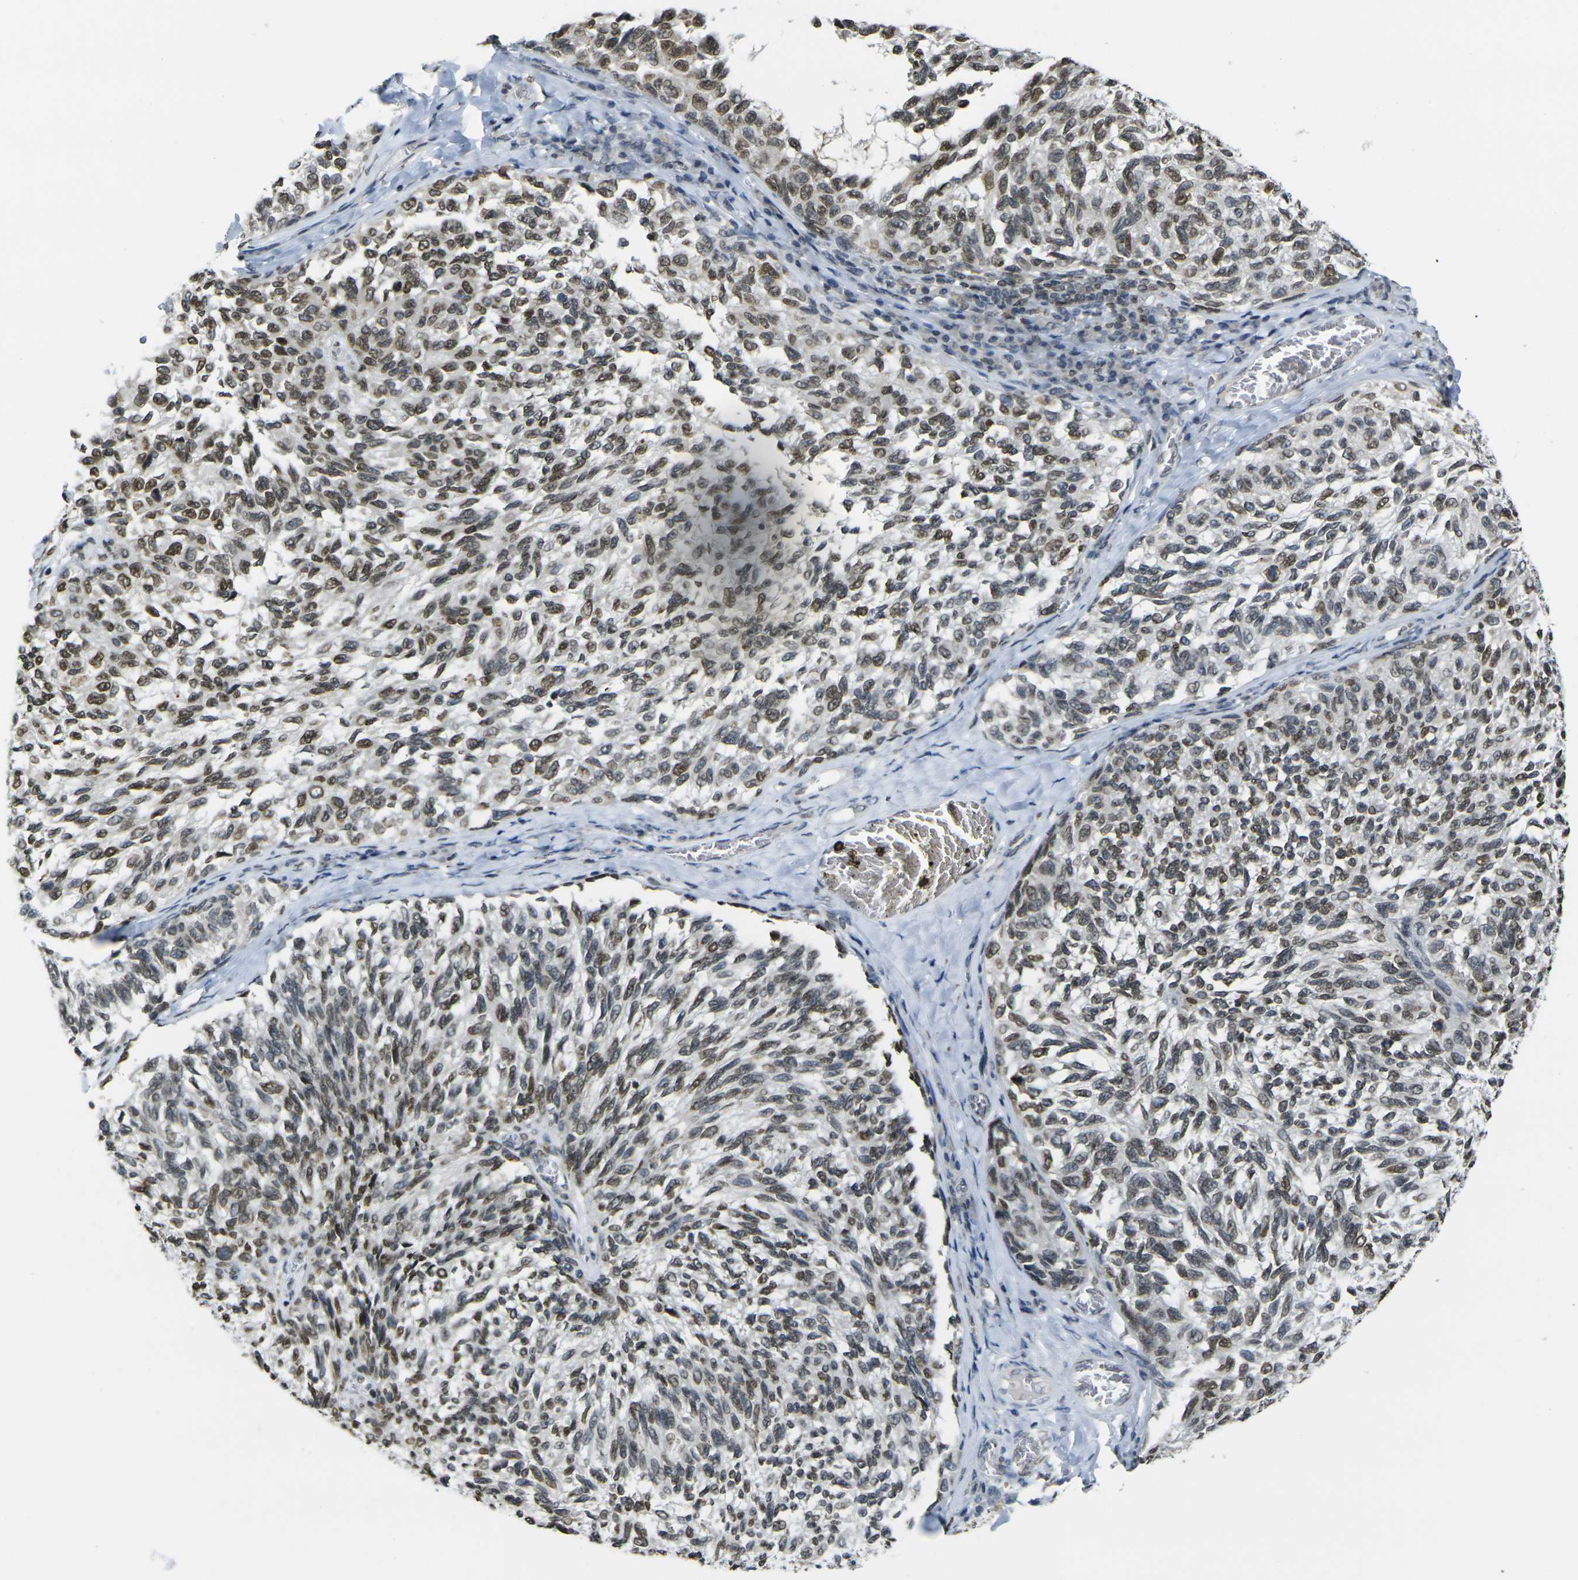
{"staining": {"intensity": "moderate", "quantity": ">75%", "location": "cytoplasmic/membranous,nuclear"}, "tissue": "melanoma", "cell_type": "Tumor cells", "image_type": "cancer", "snomed": [{"axis": "morphology", "description": "Malignant melanoma, NOS"}, {"axis": "topography", "description": "Skin"}], "caption": "Human melanoma stained with a protein marker displays moderate staining in tumor cells.", "gene": "BRDT", "patient": {"sex": "female", "age": 73}}